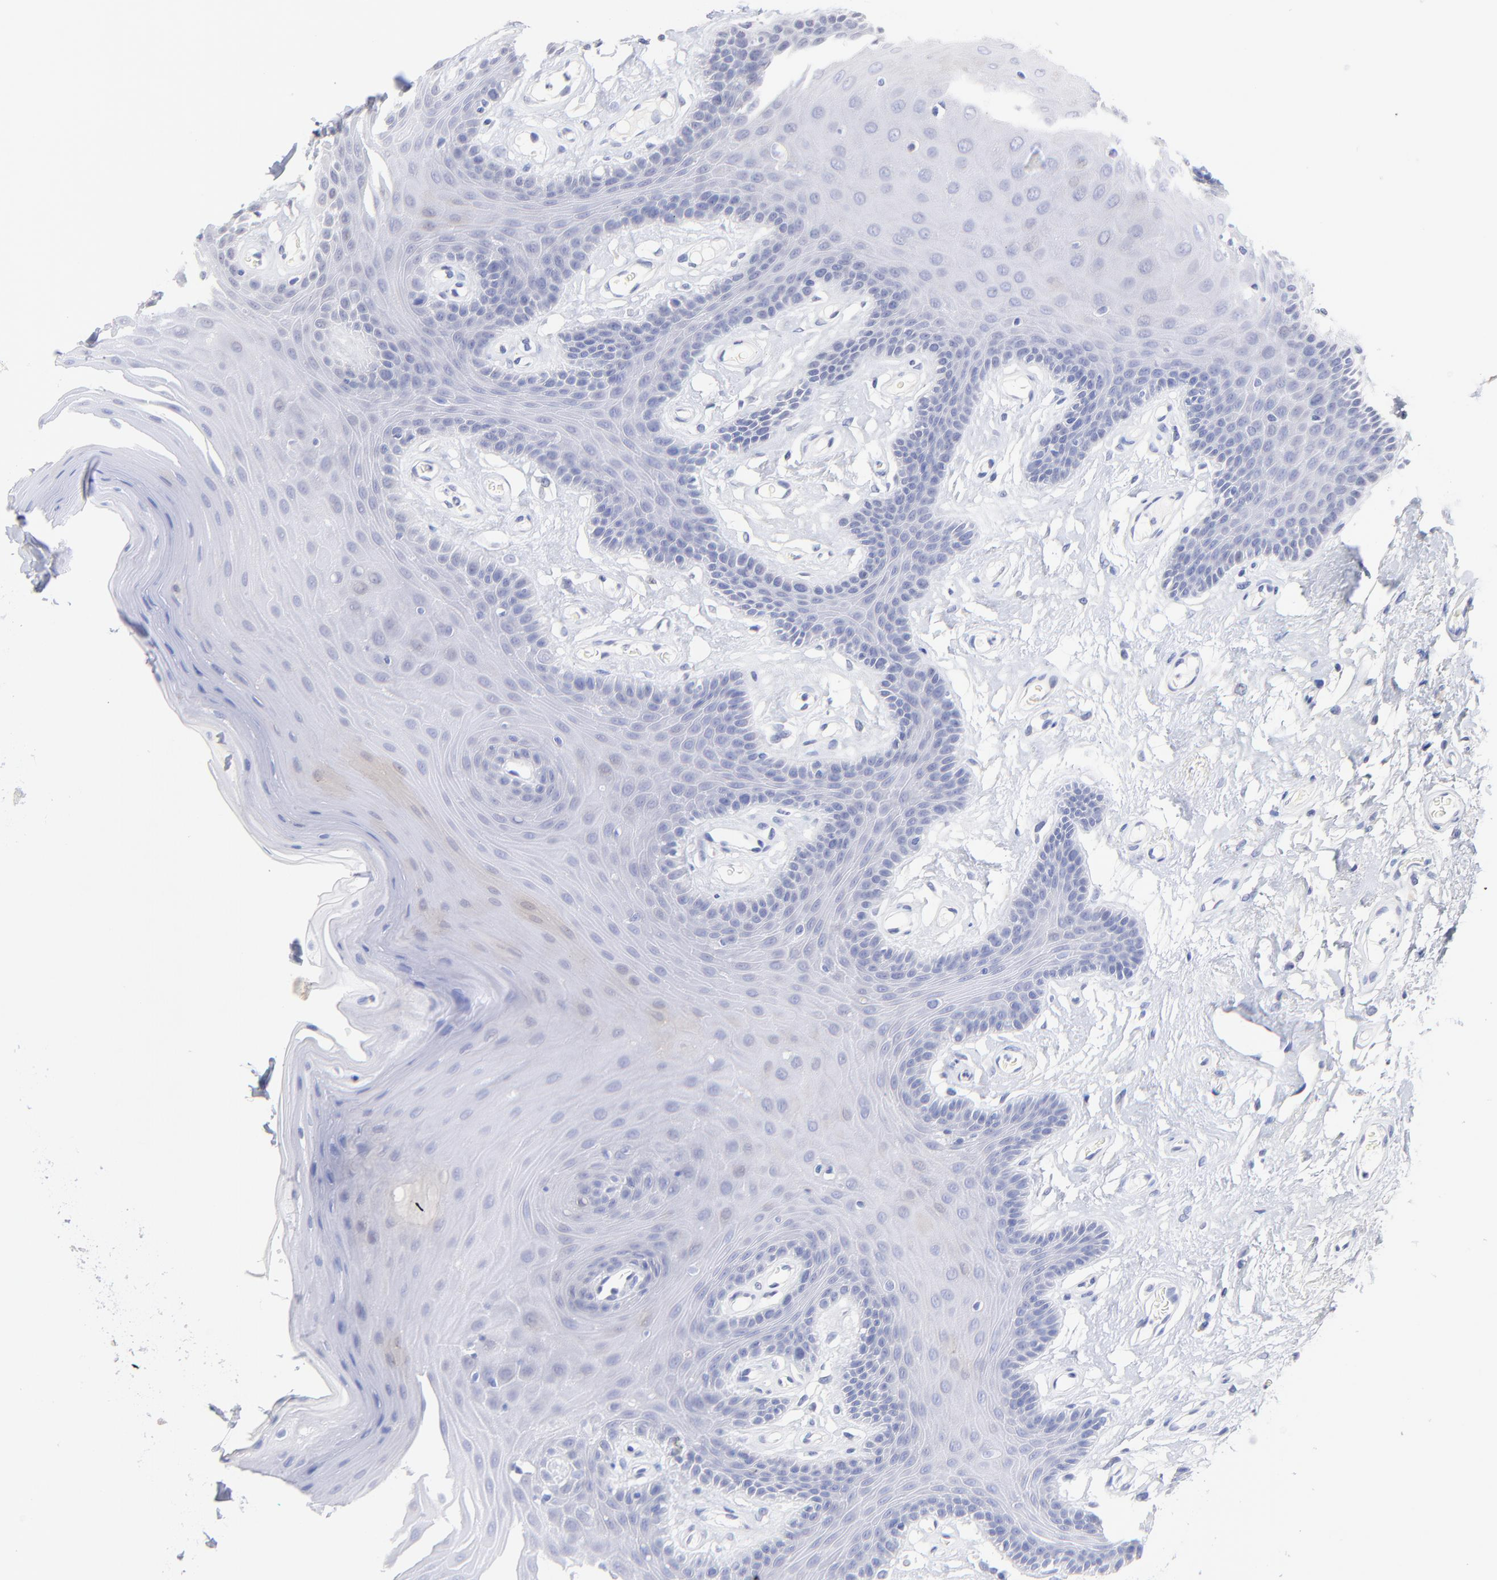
{"staining": {"intensity": "negative", "quantity": "none", "location": "none"}, "tissue": "oral mucosa", "cell_type": "Squamous epithelial cells", "image_type": "normal", "snomed": [{"axis": "morphology", "description": "Normal tissue, NOS"}, {"axis": "morphology", "description": "Squamous cell carcinoma, NOS"}, {"axis": "topography", "description": "Skeletal muscle"}, {"axis": "topography", "description": "Oral tissue"}, {"axis": "topography", "description": "Head-Neck"}], "caption": "An IHC image of normal oral mucosa is shown. There is no staining in squamous epithelial cells of oral mucosa. The staining is performed using DAB (3,3'-diaminobenzidine) brown chromogen with nuclei counter-stained in using hematoxylin.", "gene": "CFAP57", "patient": {"sex": "male", "age": 71}}